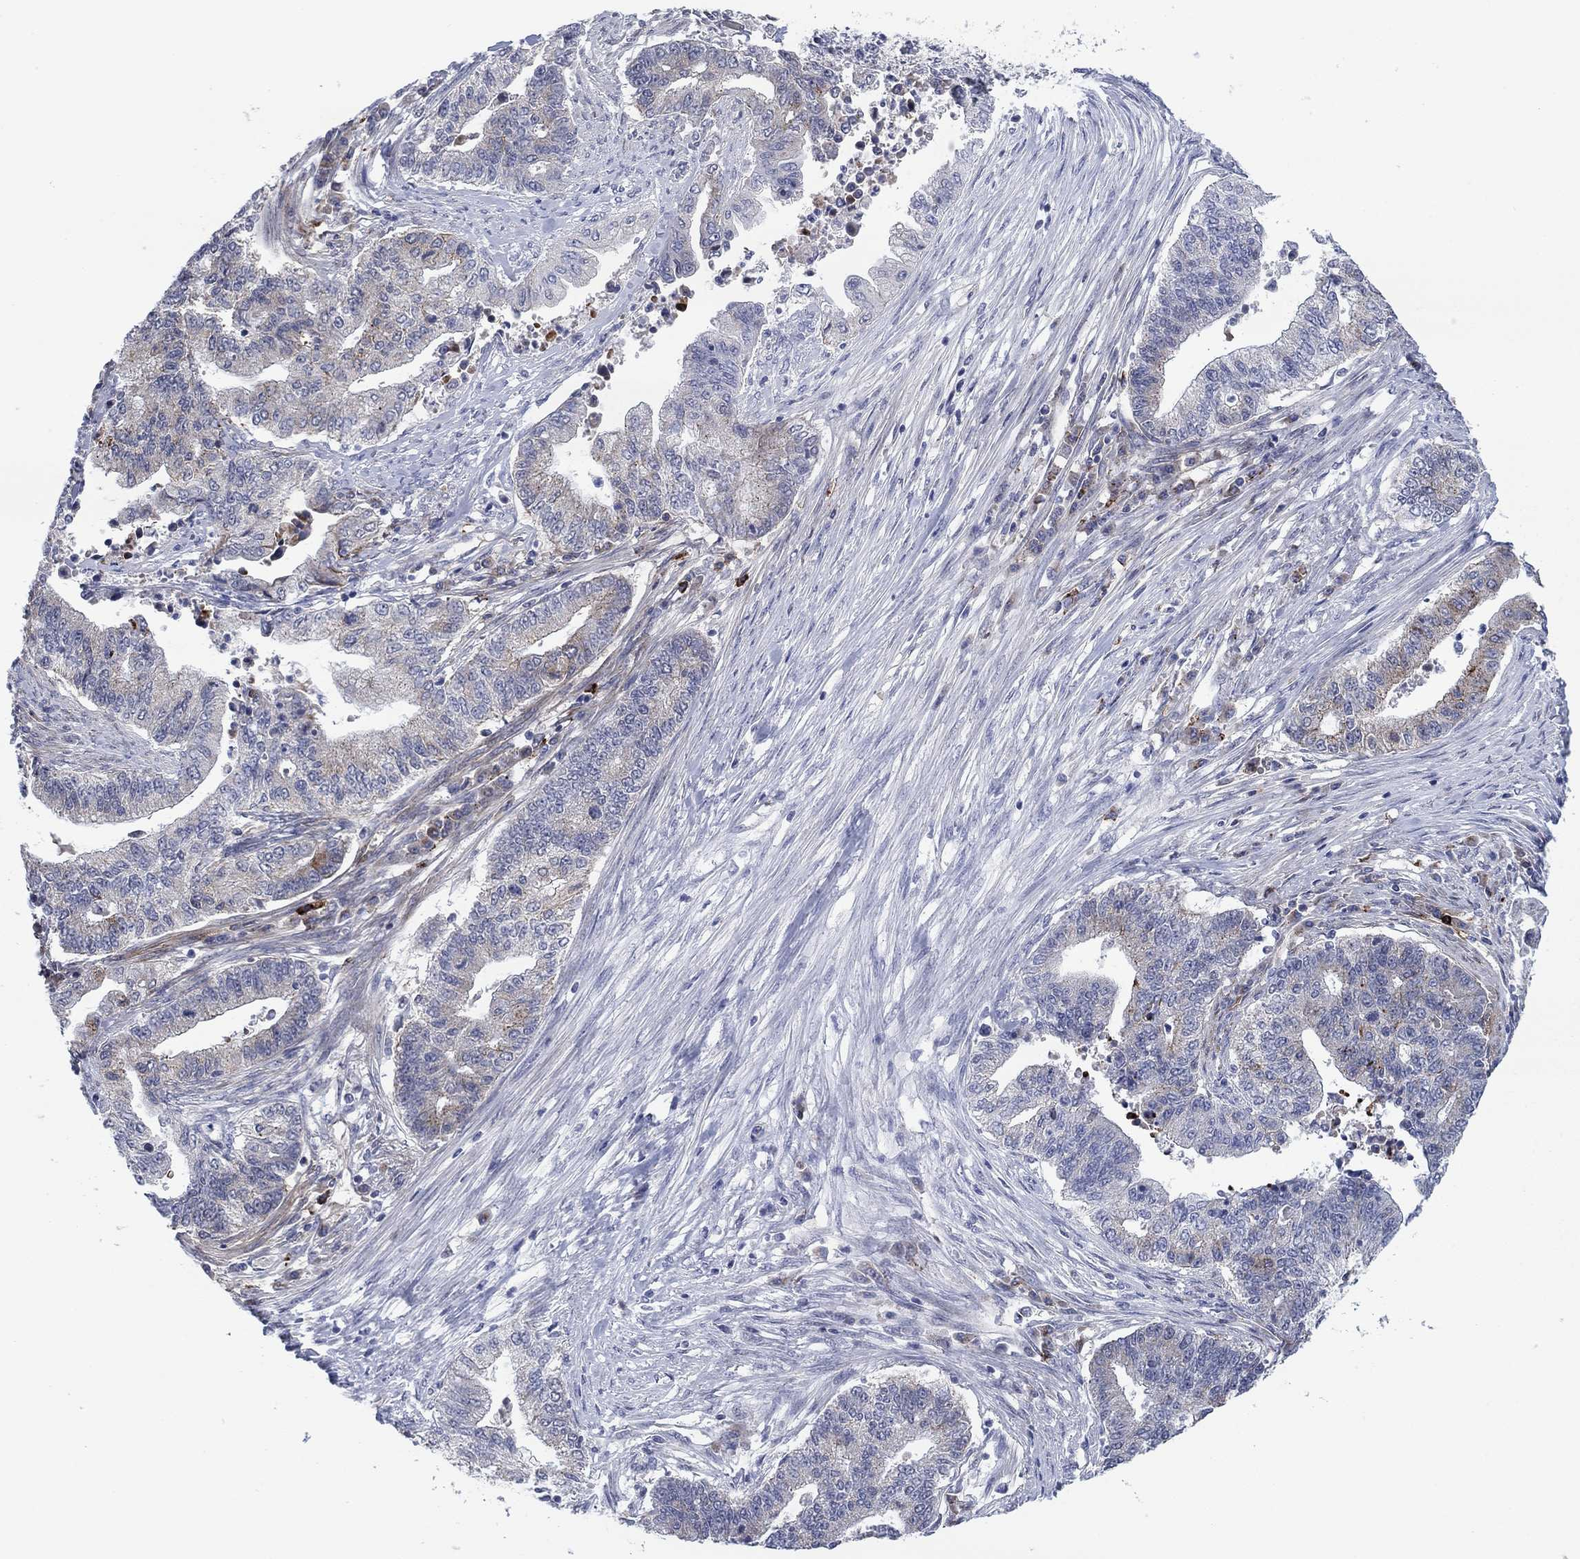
{"staining": {"intensity": "strong", "quantity": "<25%", "location": "cytoplasmic/membranous"}, "tissue": "endometrial cancer", "cell_type": "Tumor cells", "image_type": "cancer", "snomed": [{"axis": "morphology", "description": "Adenocarcinoma, NOS"}, {"axis": "topography", "description": "Uterus"}, {"axis": "topography", "description": "Endometrium"}], "caption": "Protein analysis of adenocarcinoma (endometrial) tissue demonstrates strong cytoplasmic/membranous positivity in approximately <25% of tumor cells. The staining was performed using DAB, with brown indicating positive protein expression. Nuclei are stained blue with hematoxylin.", "gene": "SDC1", "patient": {"sex": "female", "age": 54}}